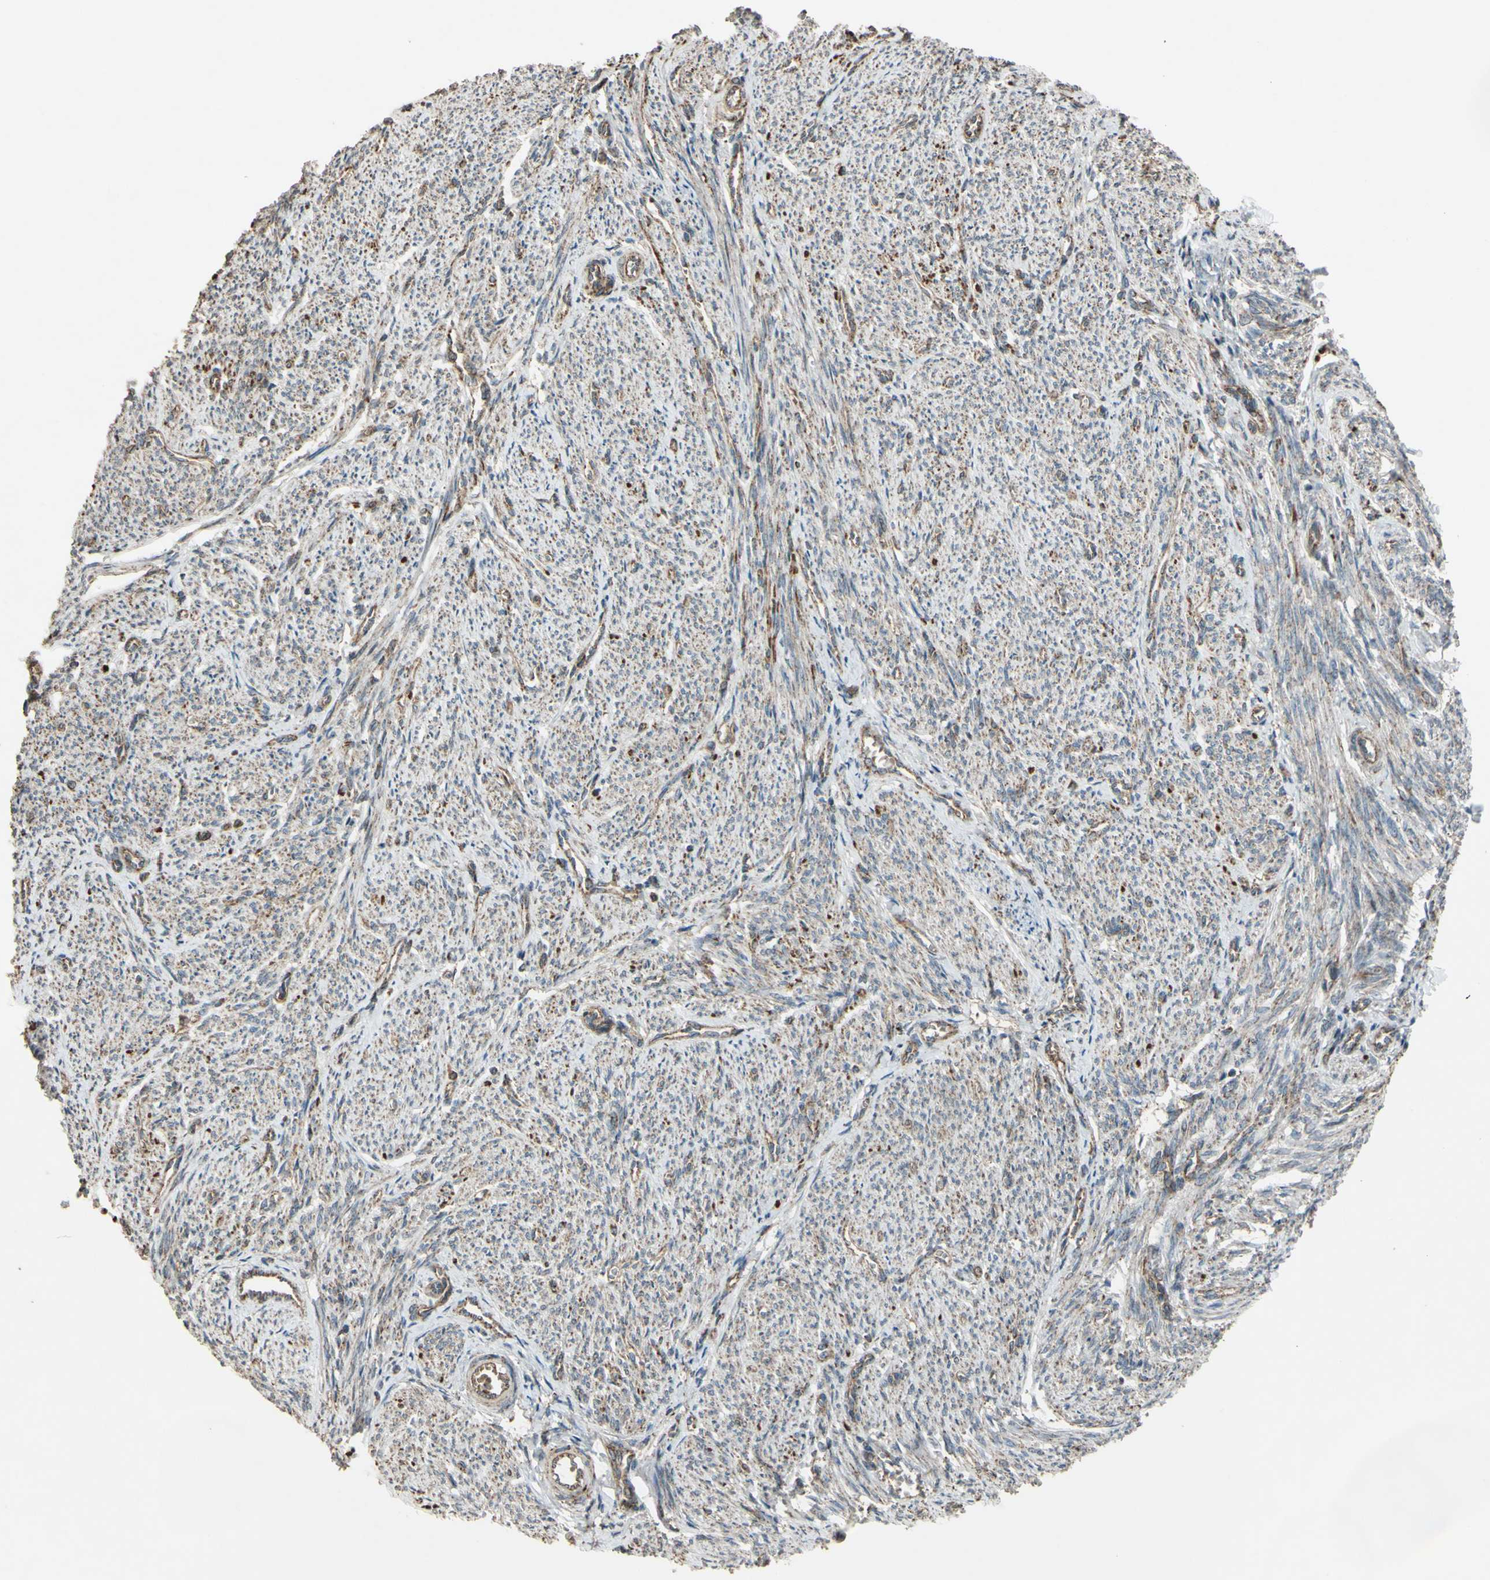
{"staining": {"intensity": "weak", "quantity": "25%-75%", "location": "cytoplasmic/membranous"}, "tissue": "smooth muscle", "cell_type": "Smooth muscle cells", "image_type": "normal", "snomed": [{"axis": "morphology", "description": "Normal tissue, NOS"}, {"axis": "topography", "description": "Smooth muscle"}], "caption": "The micrograph displays a brown stain indicating the presence of a protein in the cytoplasmic/membranous of smooth muscle cells in smooth muscle.", "gene": "ACOT8", "patient": {"sex": "female", "age": 65}}